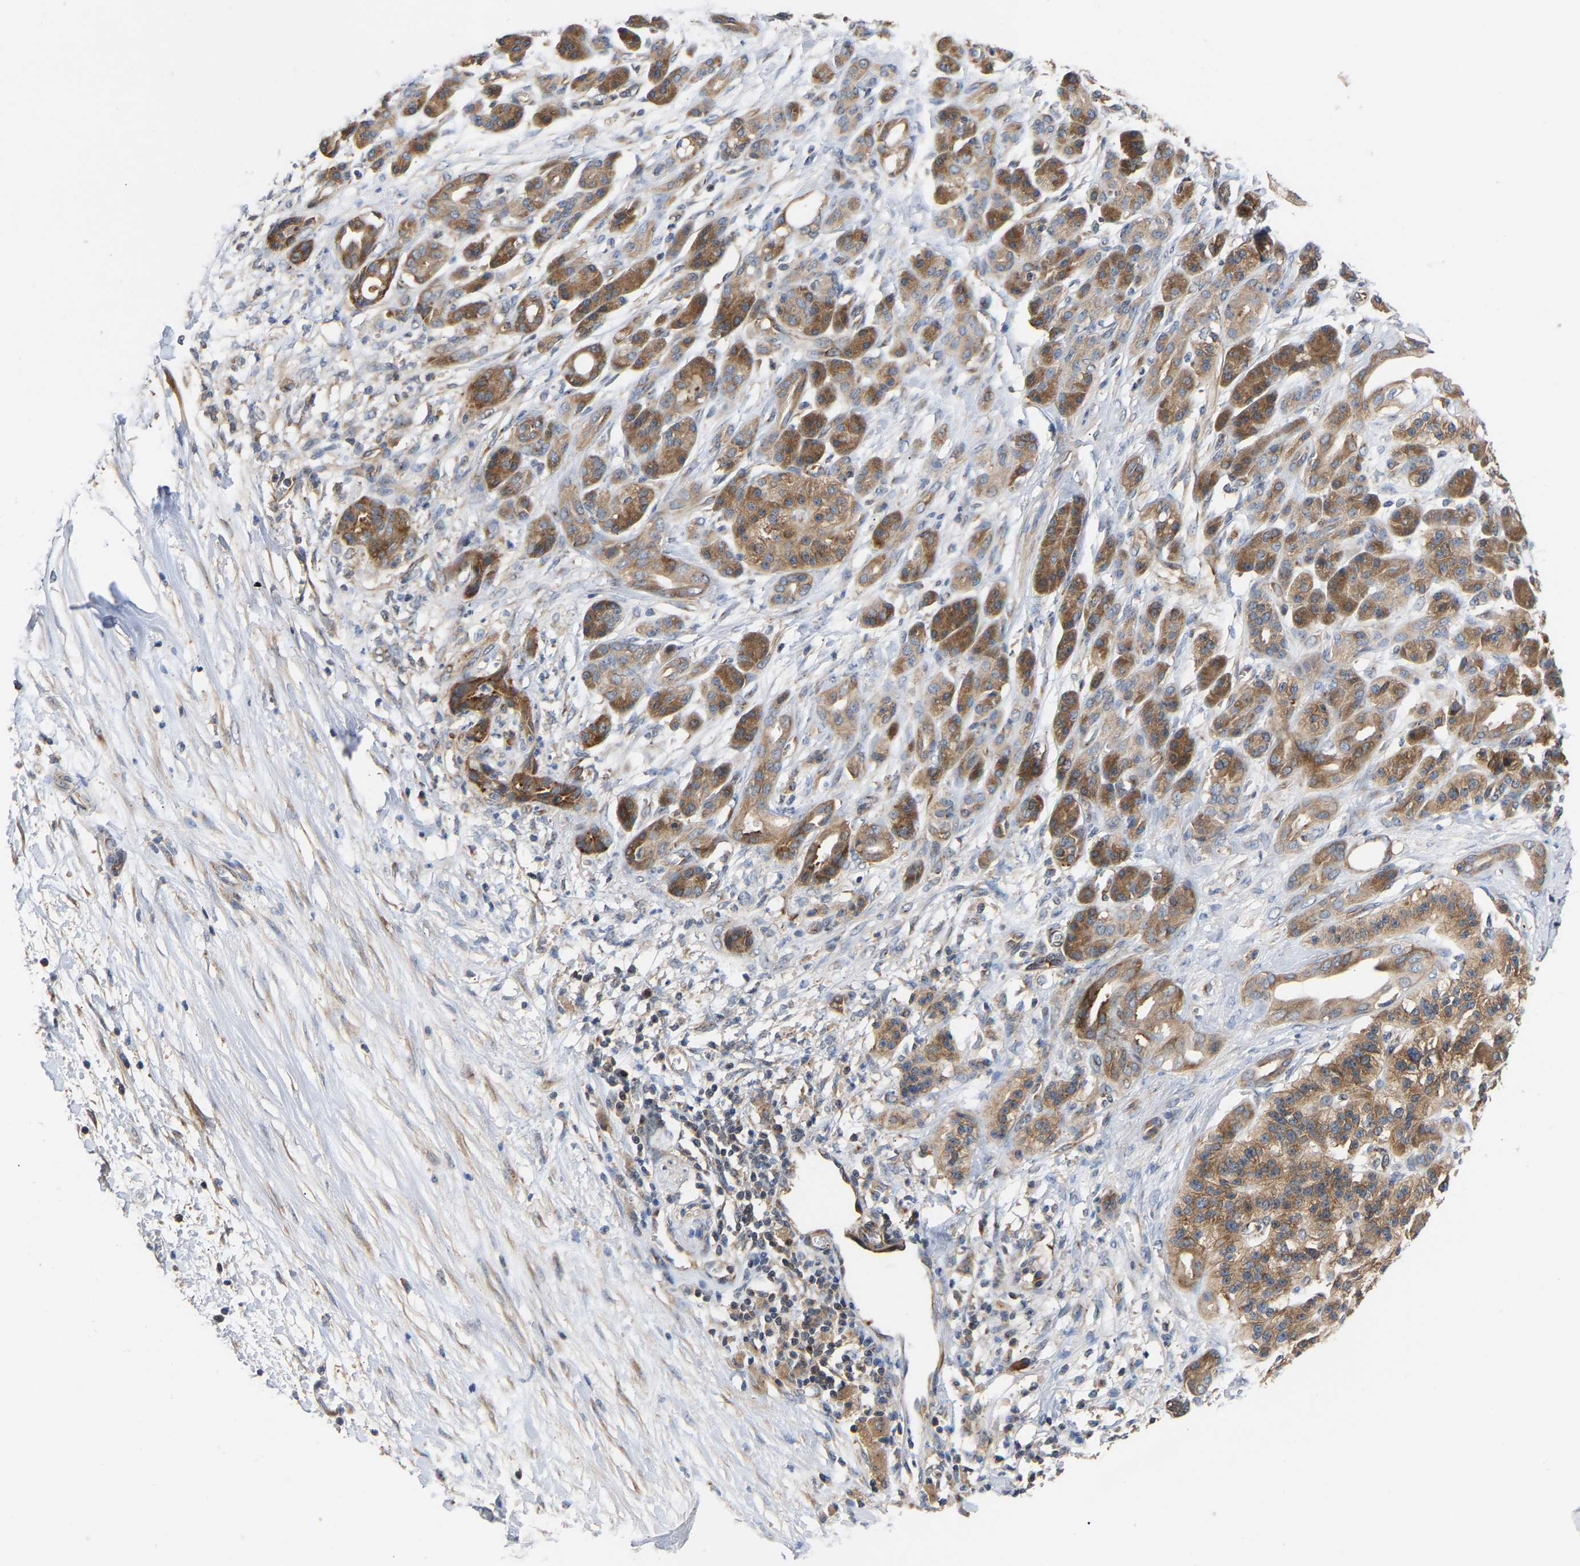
{"staining": {"intensity": "moderate", "quantity": ">75%", "location": "cytoplasmic/membranous"}, "tissue": "pancreatic cancer", "cell_type": "Tumor cells", "image_type": "cancer", "snomed": [{"axis": "morphology", "description": "Adenocarcinoma, NOS"}, {"axis": "topography", "description": "Pancreas"}], "caption": "Pancreatic cancer stained for a protein (brown) displays moderate cytoplasmic/membranous positive expression in about >75% of tumor cells.", "gene": "LAPTM4B", "patient": {"sex": "male", "age": 59}}